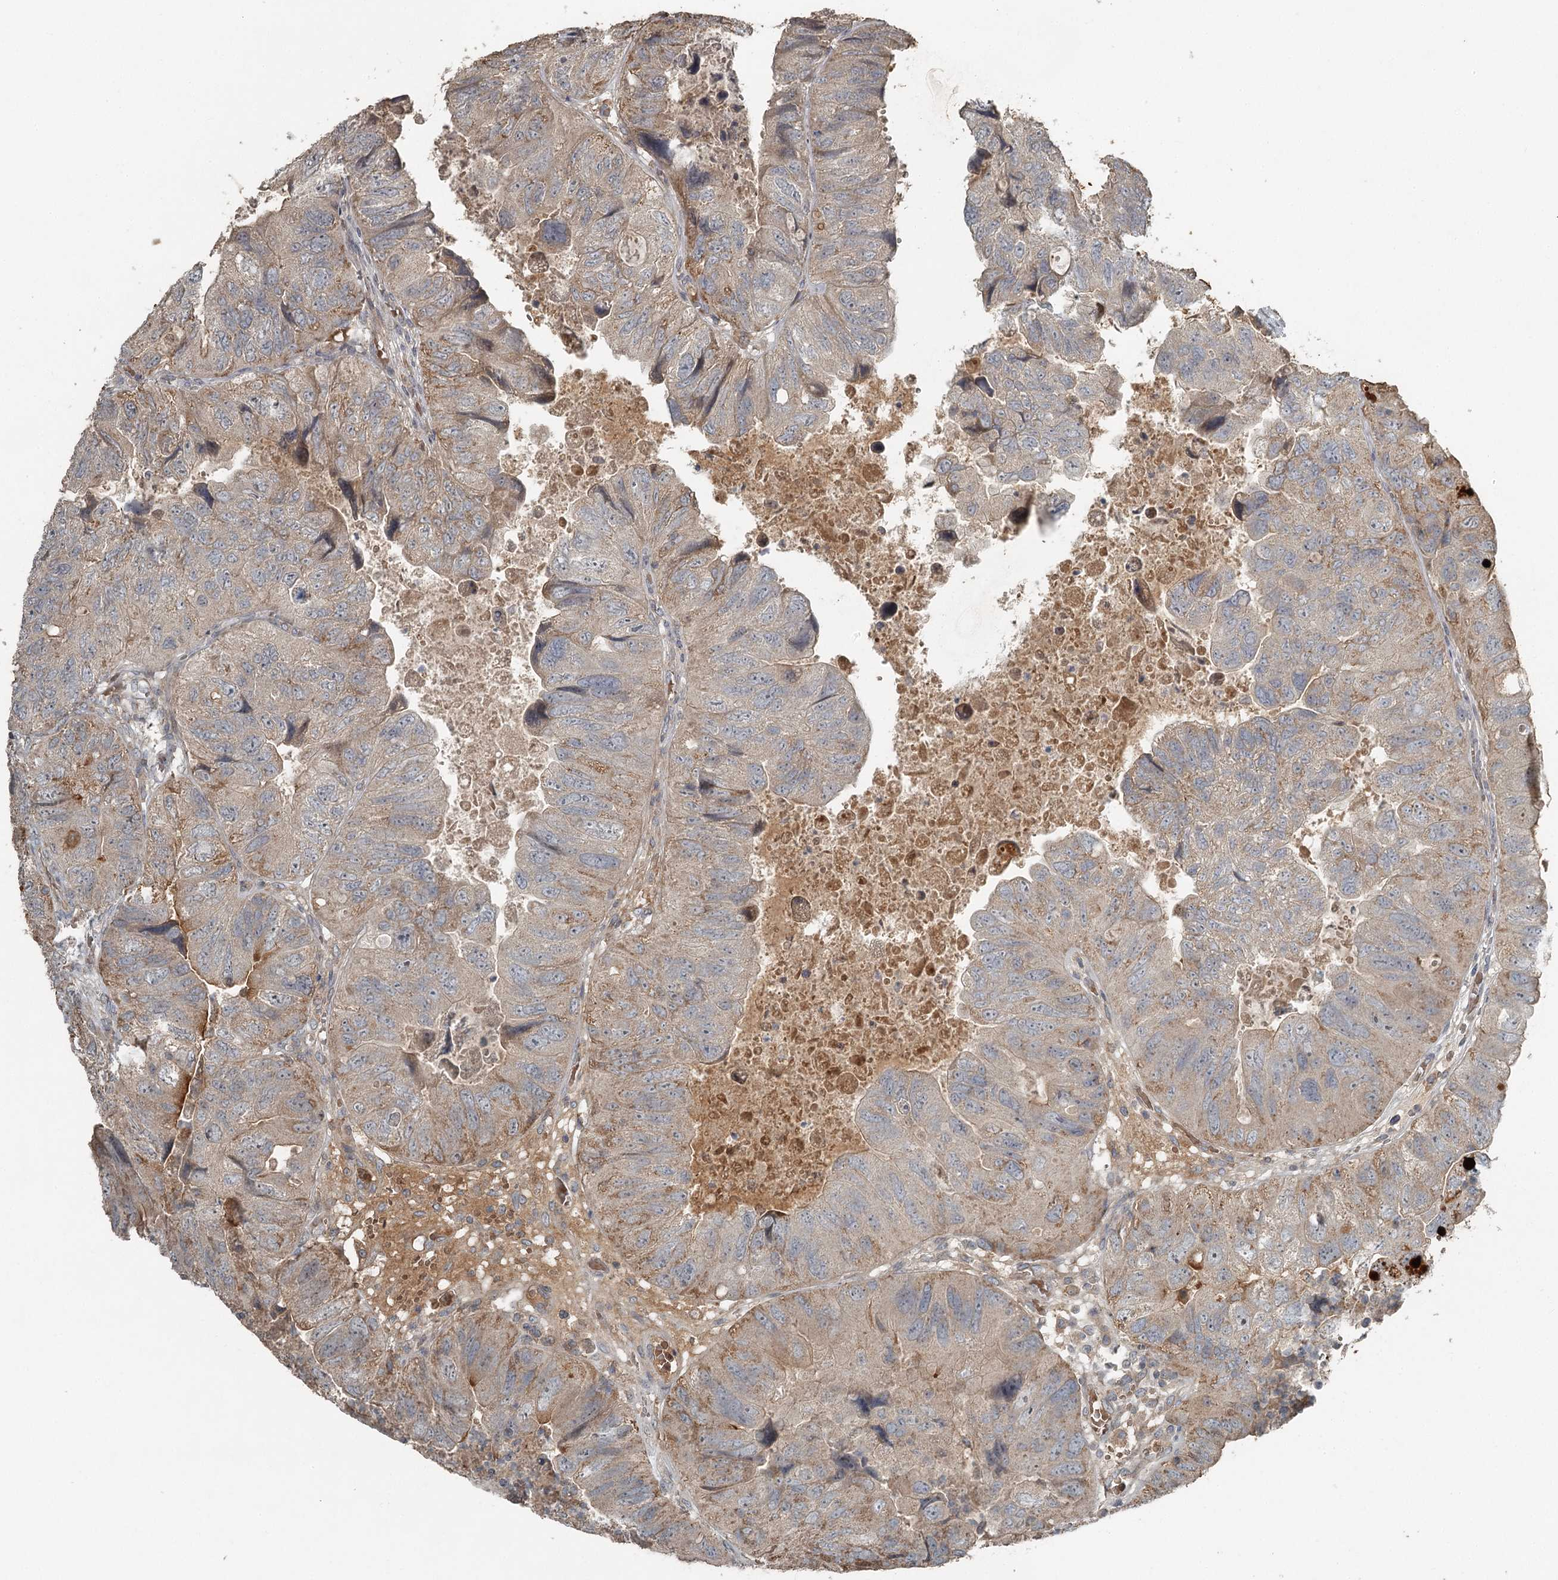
{"staining": {"intensity": "moderate", "quantity": "<25%", "location": "cytoplasmic/membranous"}, "tissue": "colorectal cancer", "cell_type": "Tumor cells", "image_type": "cancer", "snomed": [{"axis": "morphology", "description": "Adenocarcinoma, NOS"}, {"axis": "topography", "description": "Rectum"}], "caption": "Tumor cells reveal low levels of moderate cytoplasmic/membranous positivity in approximately <25% of cells in colorectal cancer (adenocarcinoma). Nuclei are stained in blue.", "gene": "SLC39A8", "patient": {"sex": "male", "age": 63}}